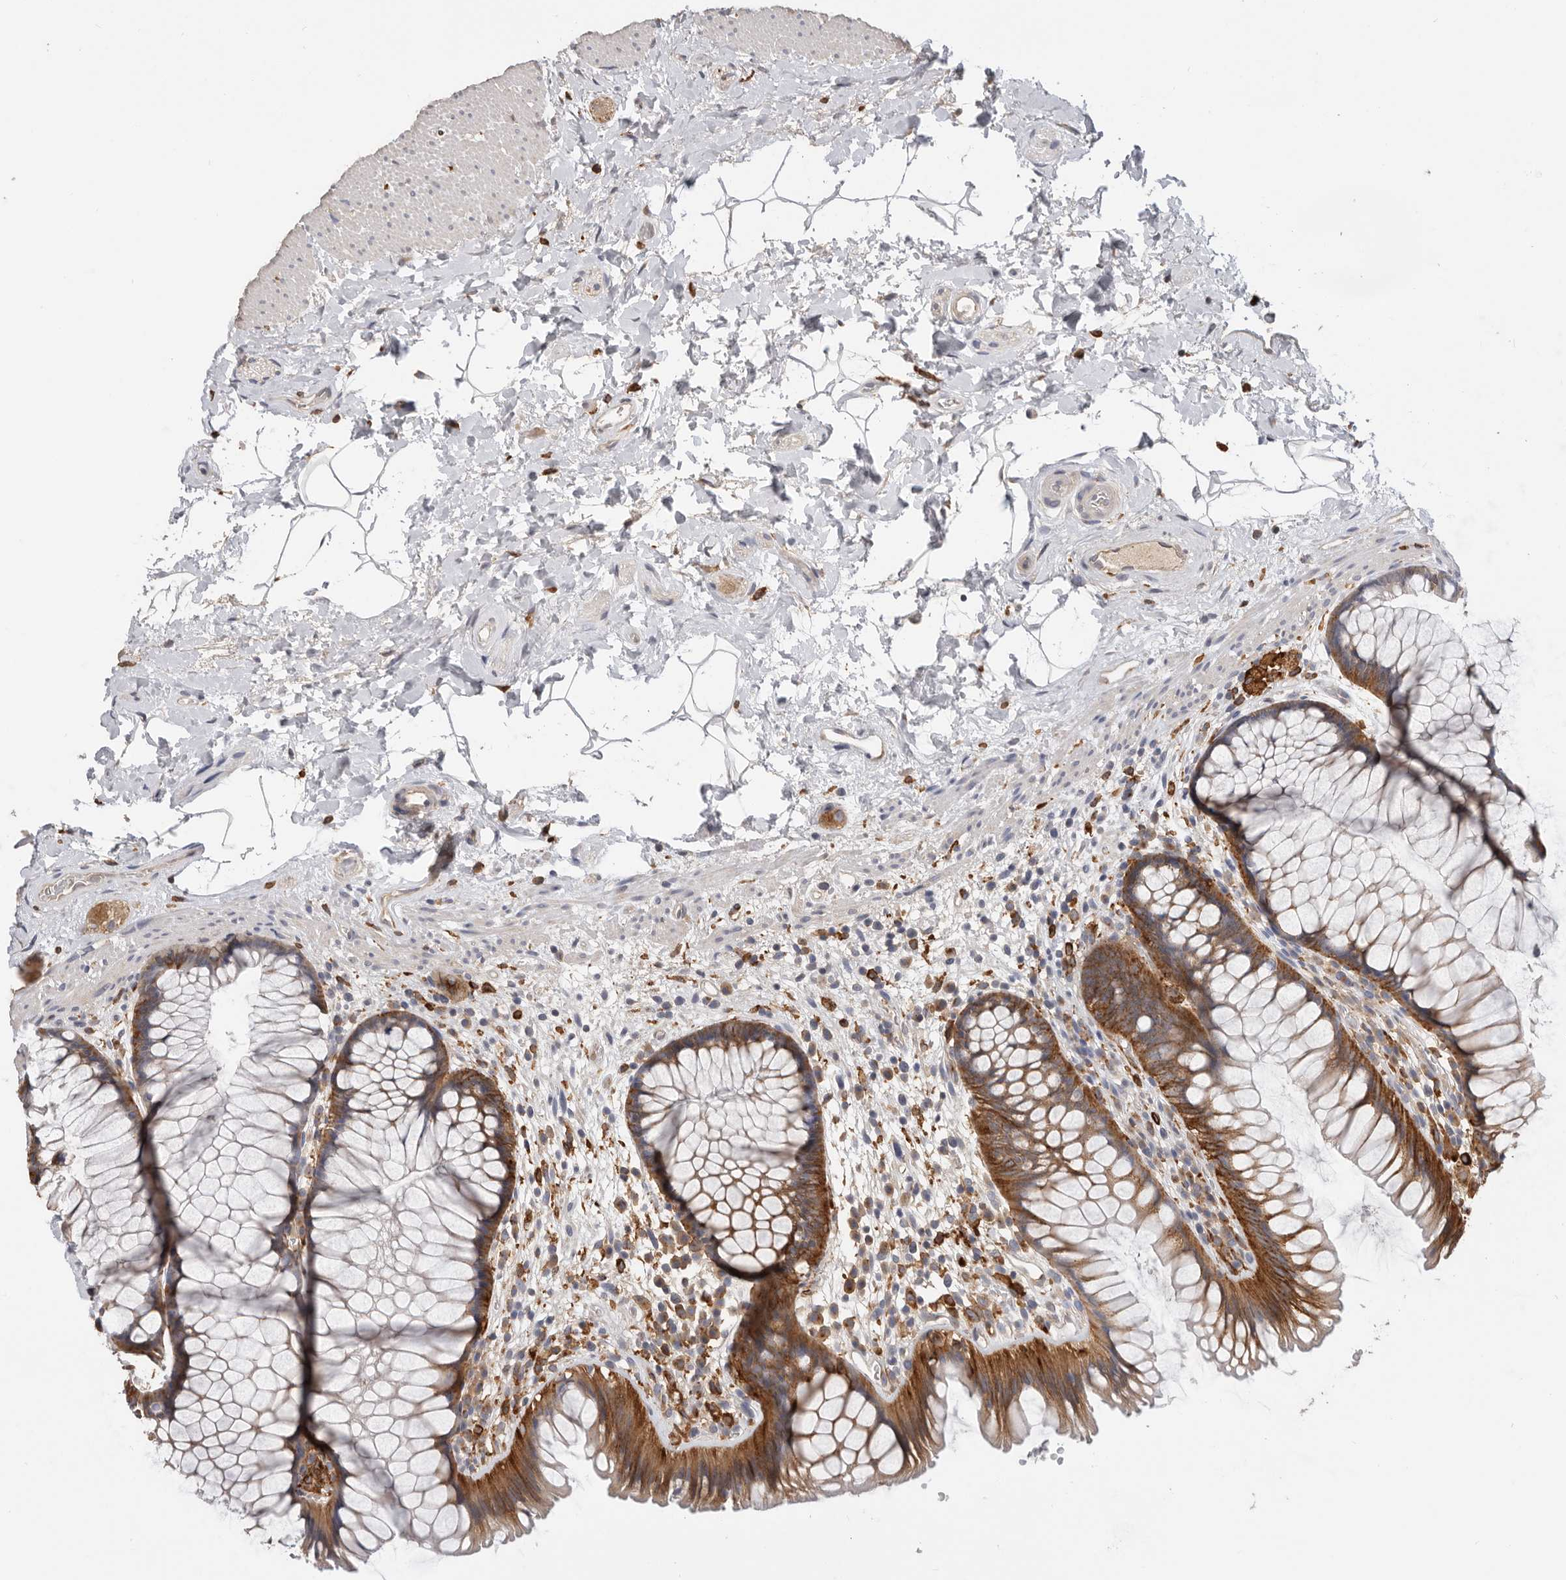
{"staining": {"intensity": "moderate", "quantity": ">75%", "location": "cytoplasmic/membranous"}, "tissue": "rectum", "cell_type": "Glandular cells", "image_type": "normal", "snomed": [{"axis": "morphology", "description": "Normal tissue, NOS"}, {"axis": "topography", "description": "Rectum"}], "caption": "Glandular cells reveal moderate cytoplasmic/membranous expression in about >75% of cells in normal rectum.", "gene": "TFRC", "patient": {"sex": "male", "age": 51}}